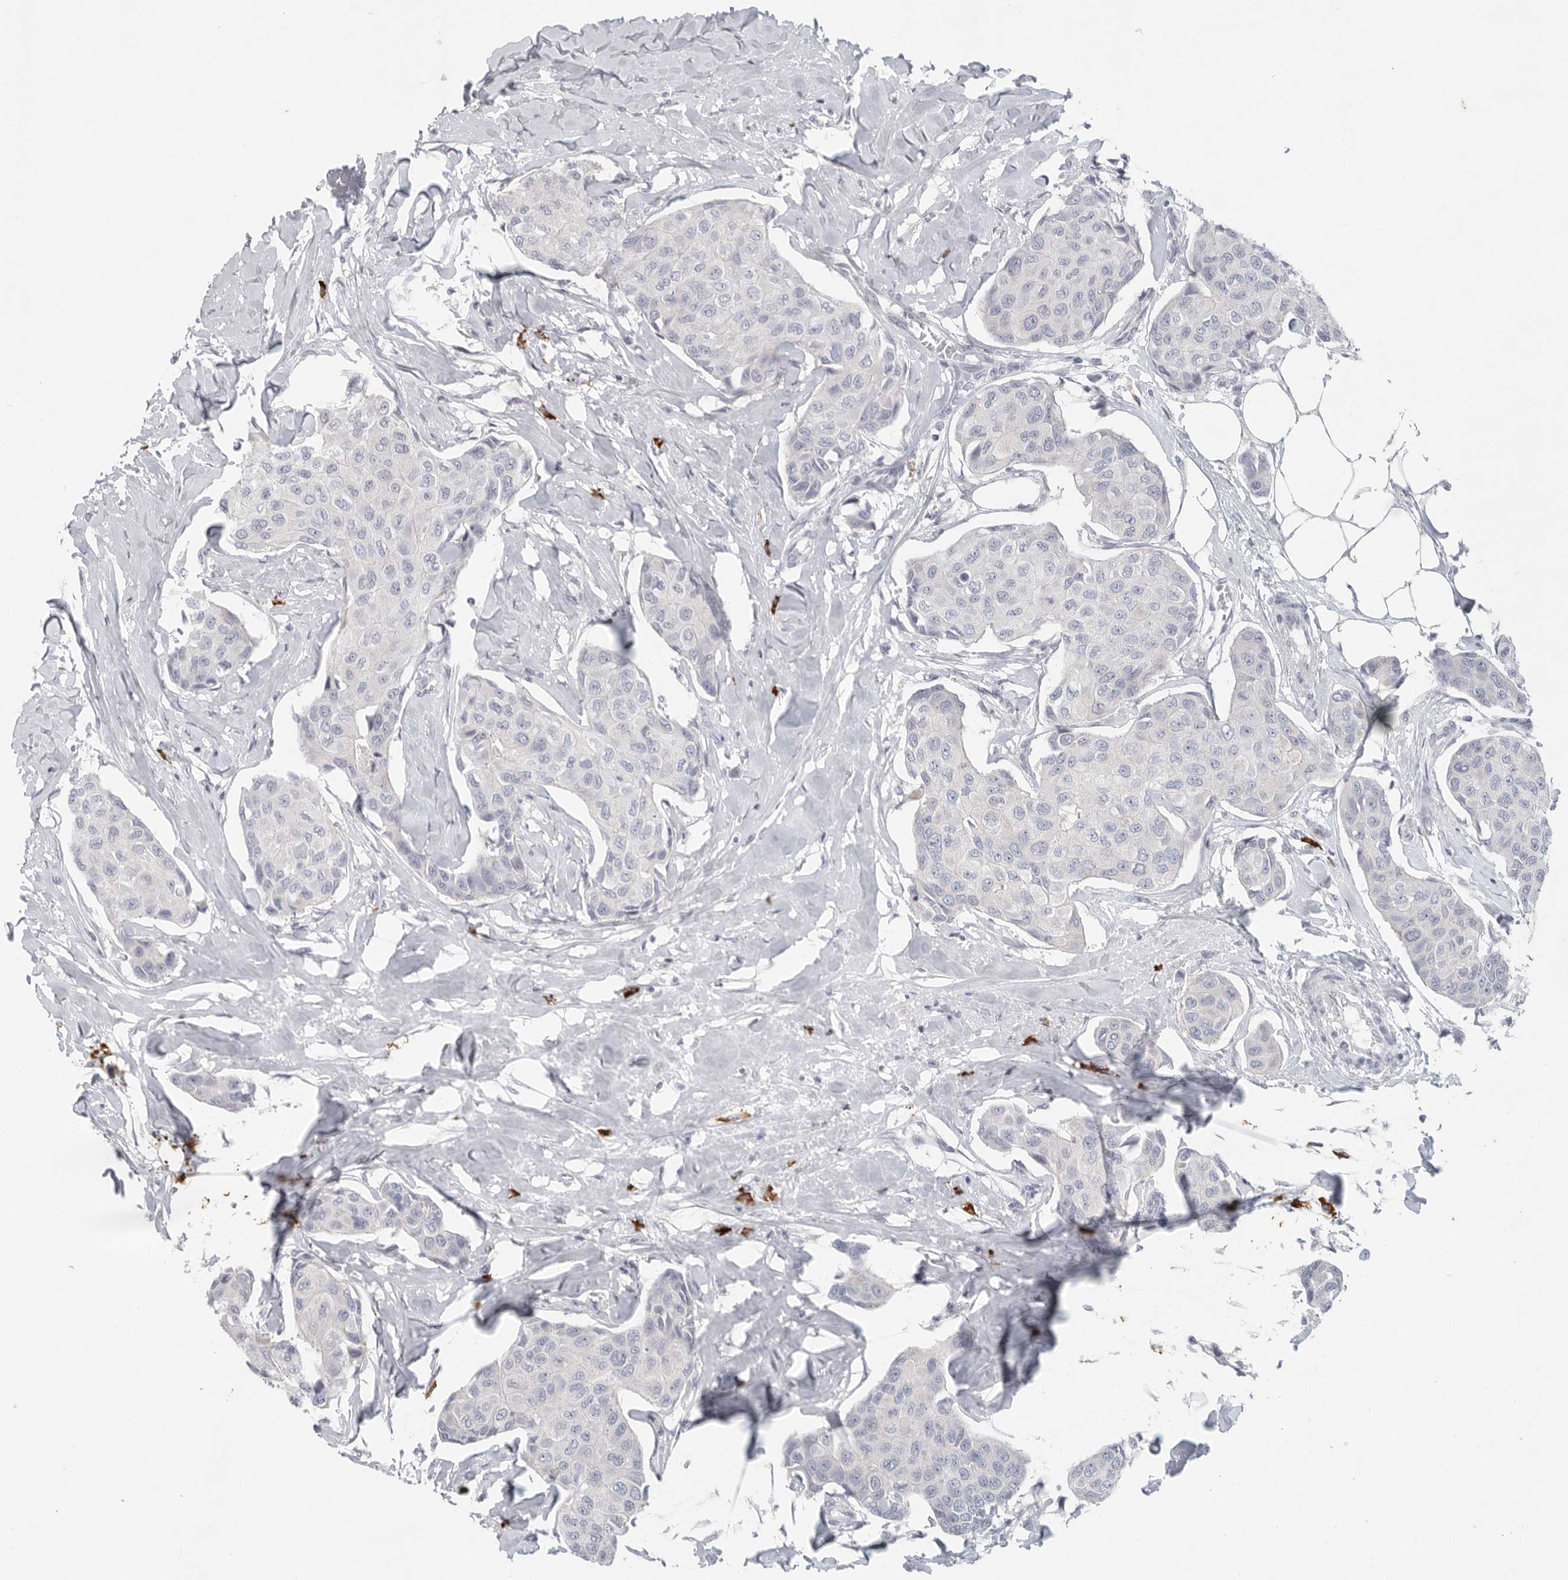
{"staining": {"intensity": "negative", "quantity": "none", "location": "none"}, "tissue": "breast cancer", "cell_type": "Tumor cells", "image_type": "cancer", "snomed": [{"axis": "morphology", "description": "Duct carcinoma"}, {"axis": "topography", "description": "Breast"}], "caption": "An image of human breast cancer (invasive ductal carcinoma) is negative for staining in tumor cells.", "gene": "TMEM69", "patient": {"sex": "female", "age": 80}}